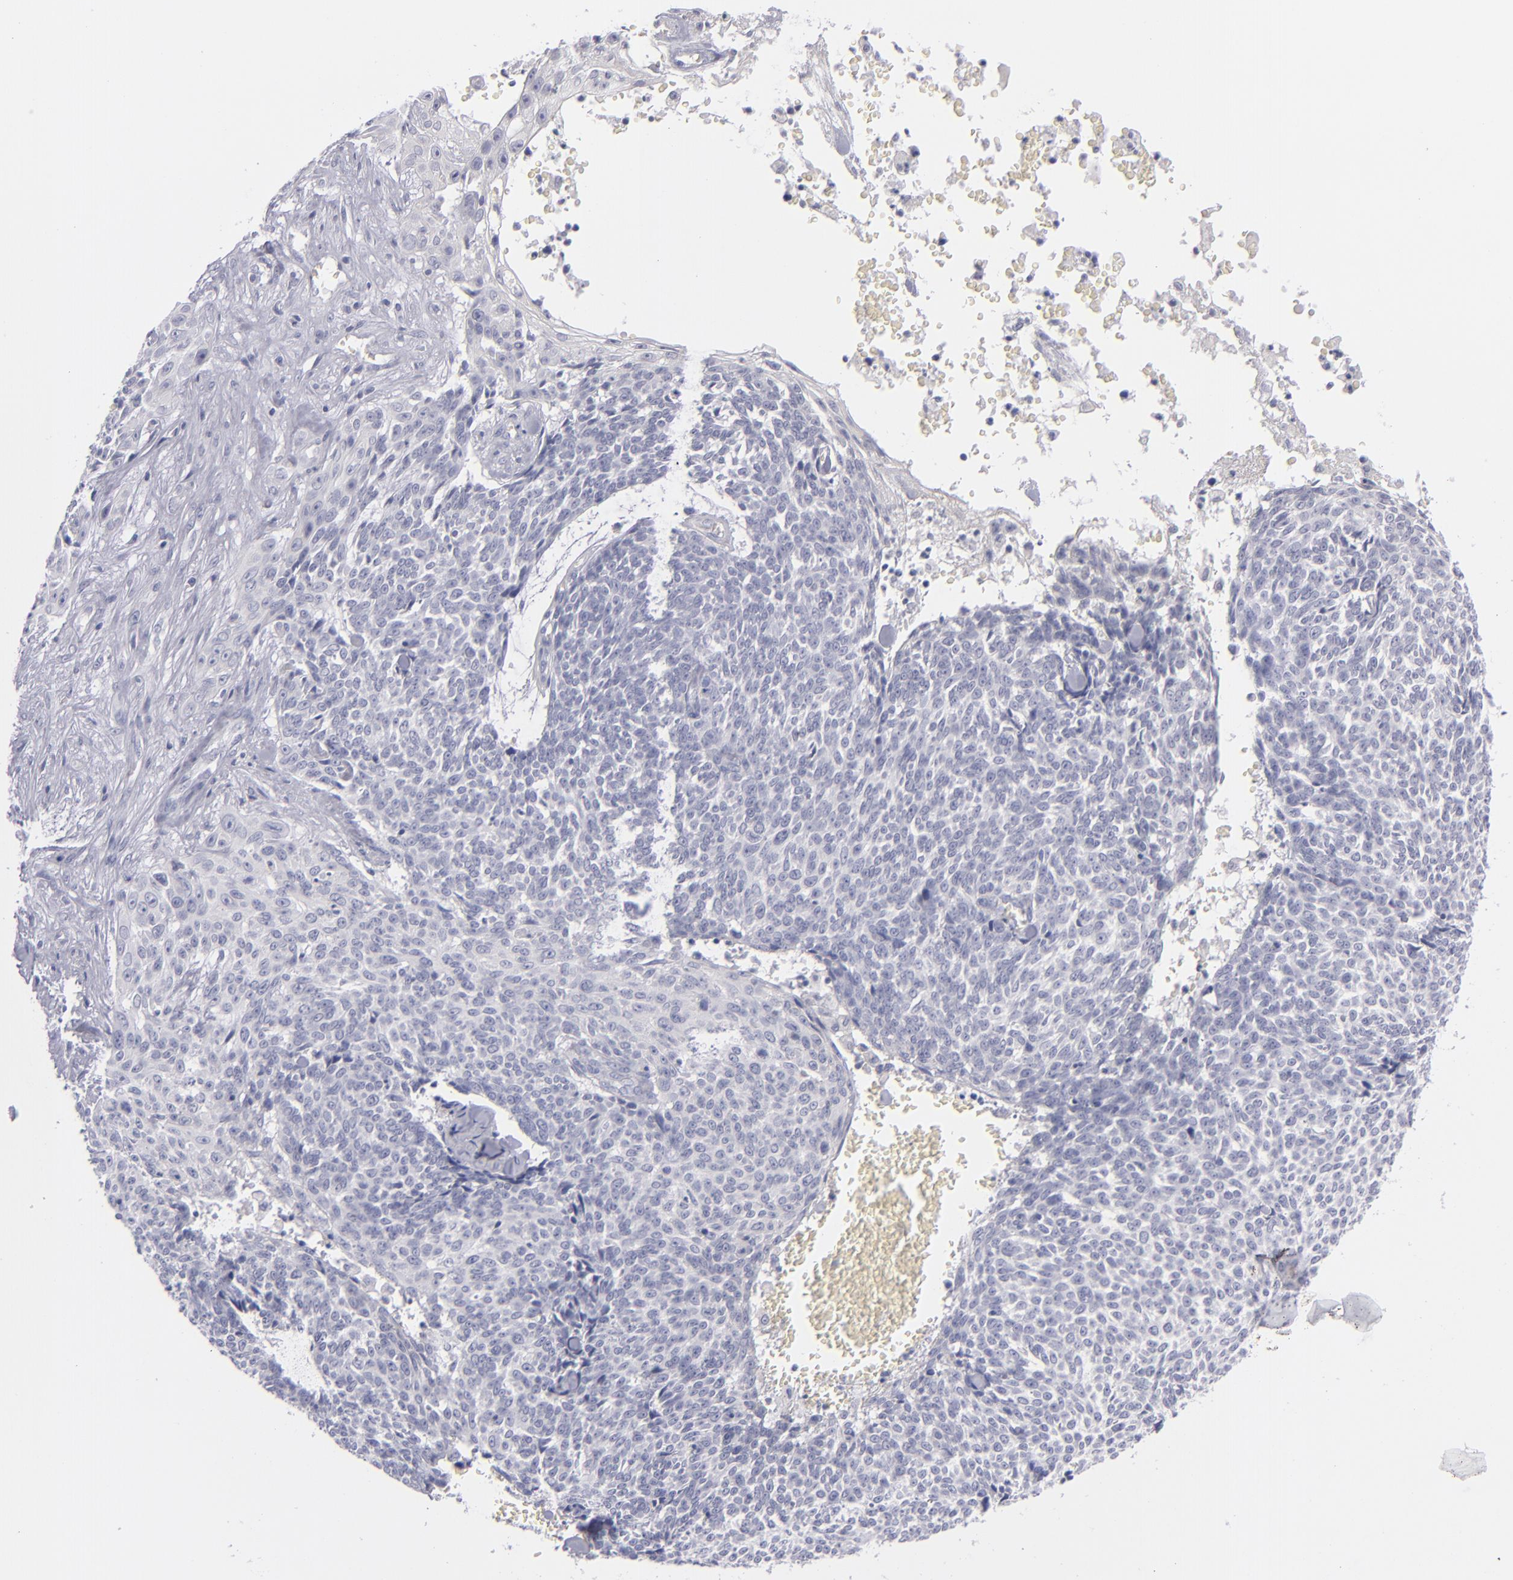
{"staining": {"intensity": "negative", "quantity": "none", "location": "none"}, "tissue": "skin cancer", "cell_type": "Tumor cells", "image_type": "cancer", "snomed": [{"axis": "morphology", "description": "Basal cell carcinoma"}, {"axis": "topography", "description": "Skin"}], "caption": "There is no significant positivity in tumor cells of skin basal cell carcinoma.", "gene": "ITGB4", "patient": {"sex": "female", "age": 89}}